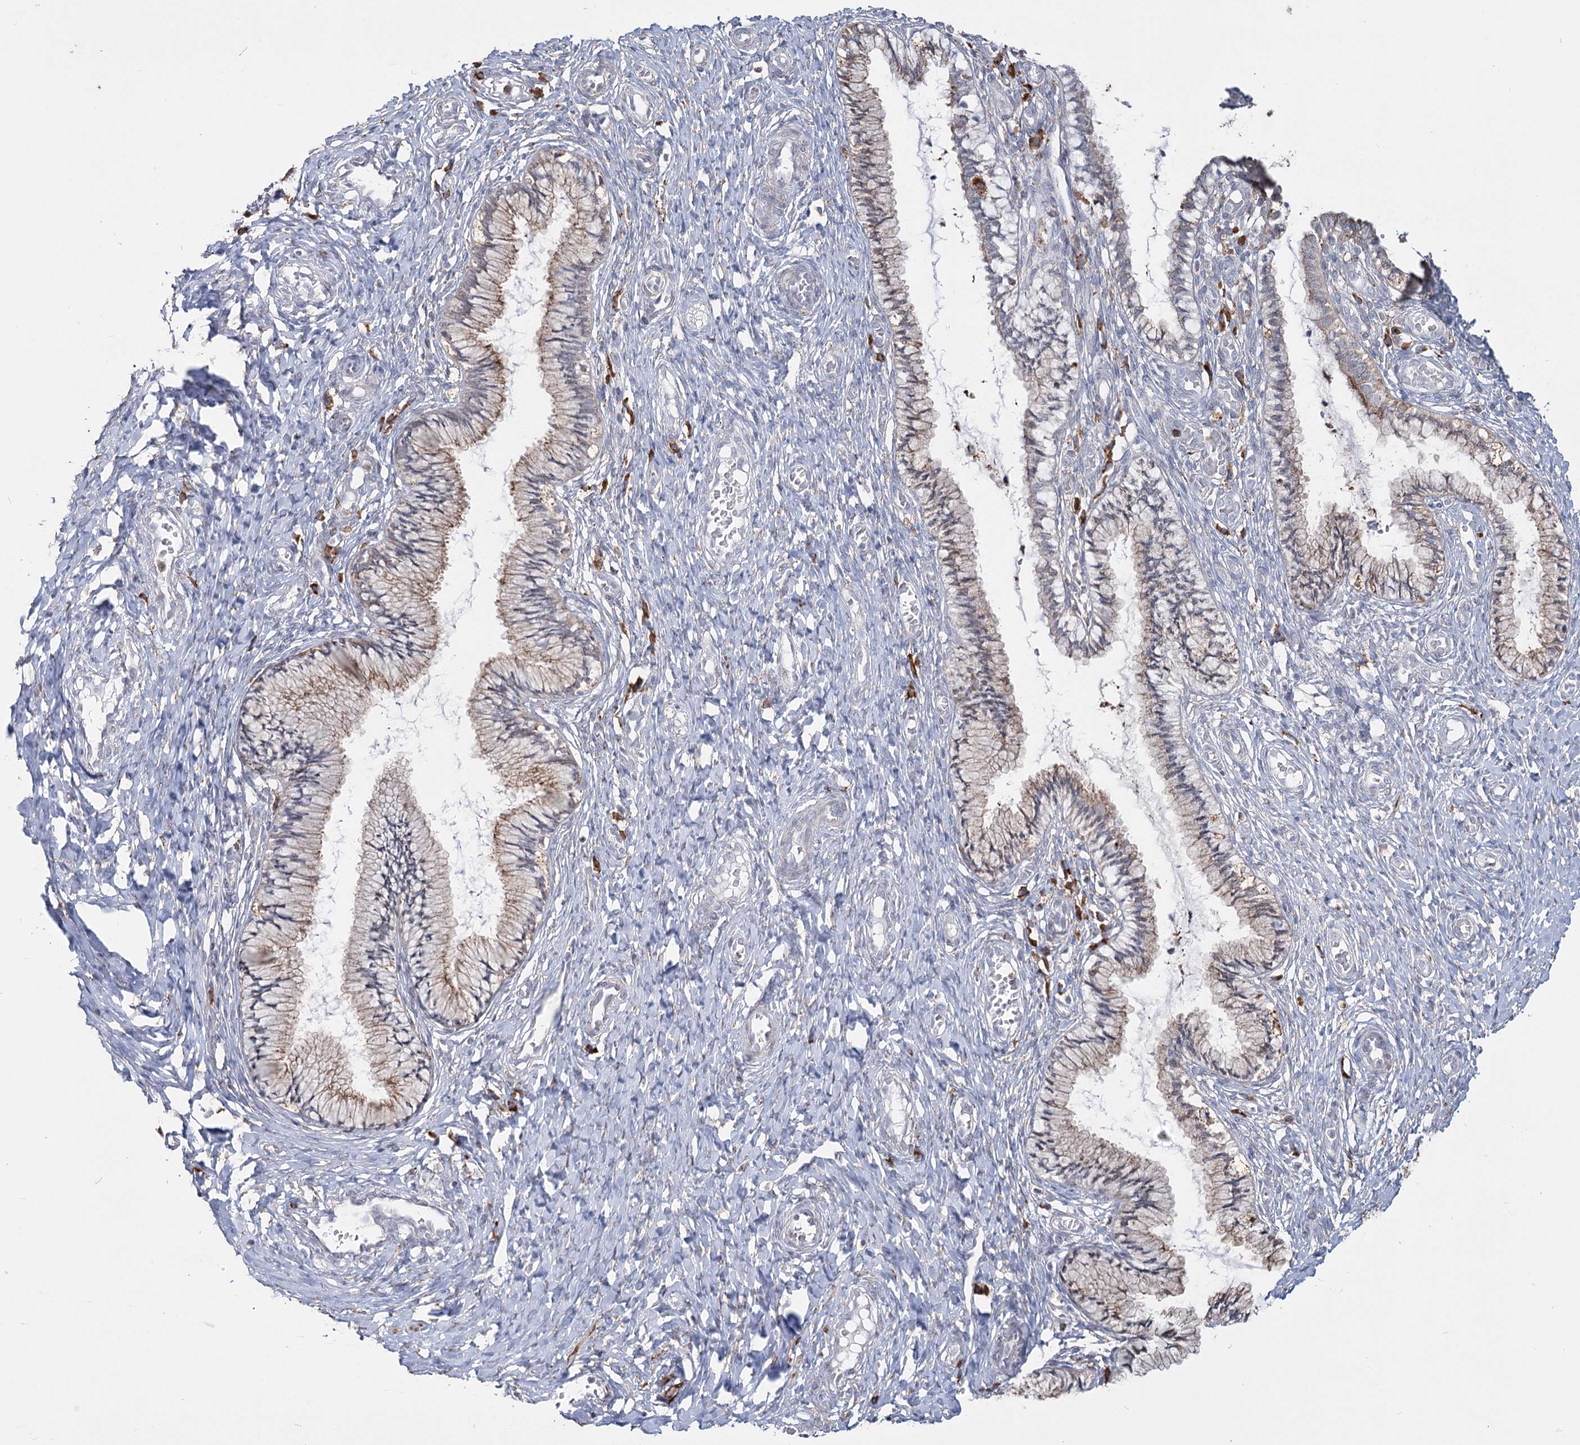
{"staining": {"intensity": "weak", "quantity": "<25%", "location": "cytoplasmic/membranous"}, "tissue": "cervix", "cell_type": "Glandular cells", "image_type": "normal", "snomed": [{"axis": "morphology", "description": "Normal tissue, NOS"}, {"axis": "topography", "description": "Cervix"}], "caption": "Immunohistochemistry (IHC) photomicrograph of normal human cervix stained for a protein (brown), which demonstrates no positivity in glandular cells. (DAB immunohistochemistry (IHC) visualized using brightfield microscopy, high magnification).", "gene": "ZCCHC9", "patient": {"sex": "female", "age": 27}}